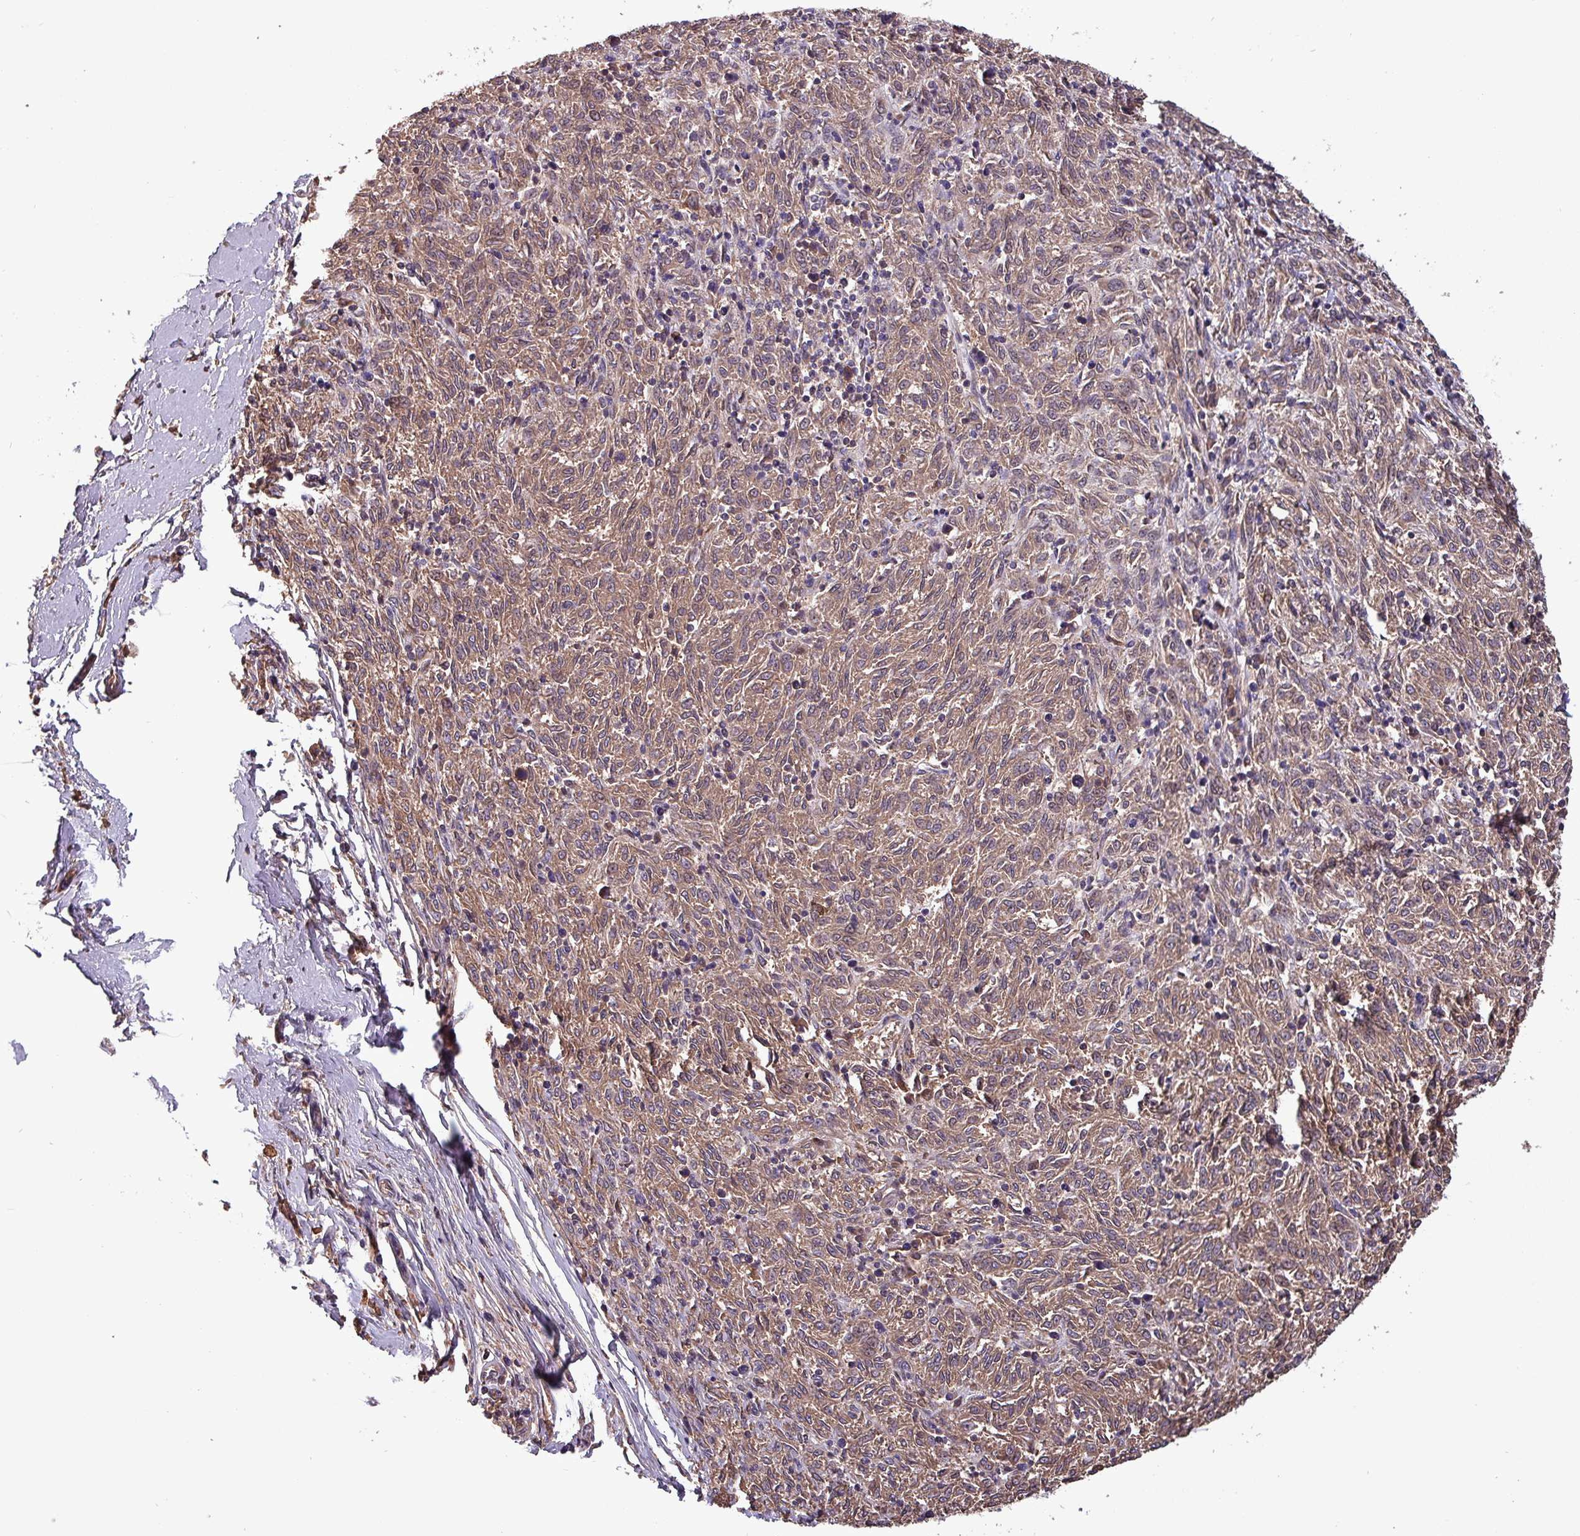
{"staining": {"intensity": "moderate", "quantity": ">75%", "location": "cytoplasmic/membranous"}, "tissue": "melanoma", "cell_type": "Tumor cells", "image_type": "cancer", "snomed": [{"axis": "morphology", "description": "Malignant melanoma, NOS"}, {"axis": "topography", "description": "Skin"}], "caption": "DAB (3,3'-diaminobenzidine) immunohistochemical staining of human malignant melanoma exhibits moderate cytoplasmic/membranous protein positivity in approximately >75% of tumor cells. The staining was performed using DAB, with brown indicating positive protein expression. Nuclei are stained blue with hematoxylin.", "gene": "PAFAH1B2", "patient": {"sex": "female", "age": 72}}